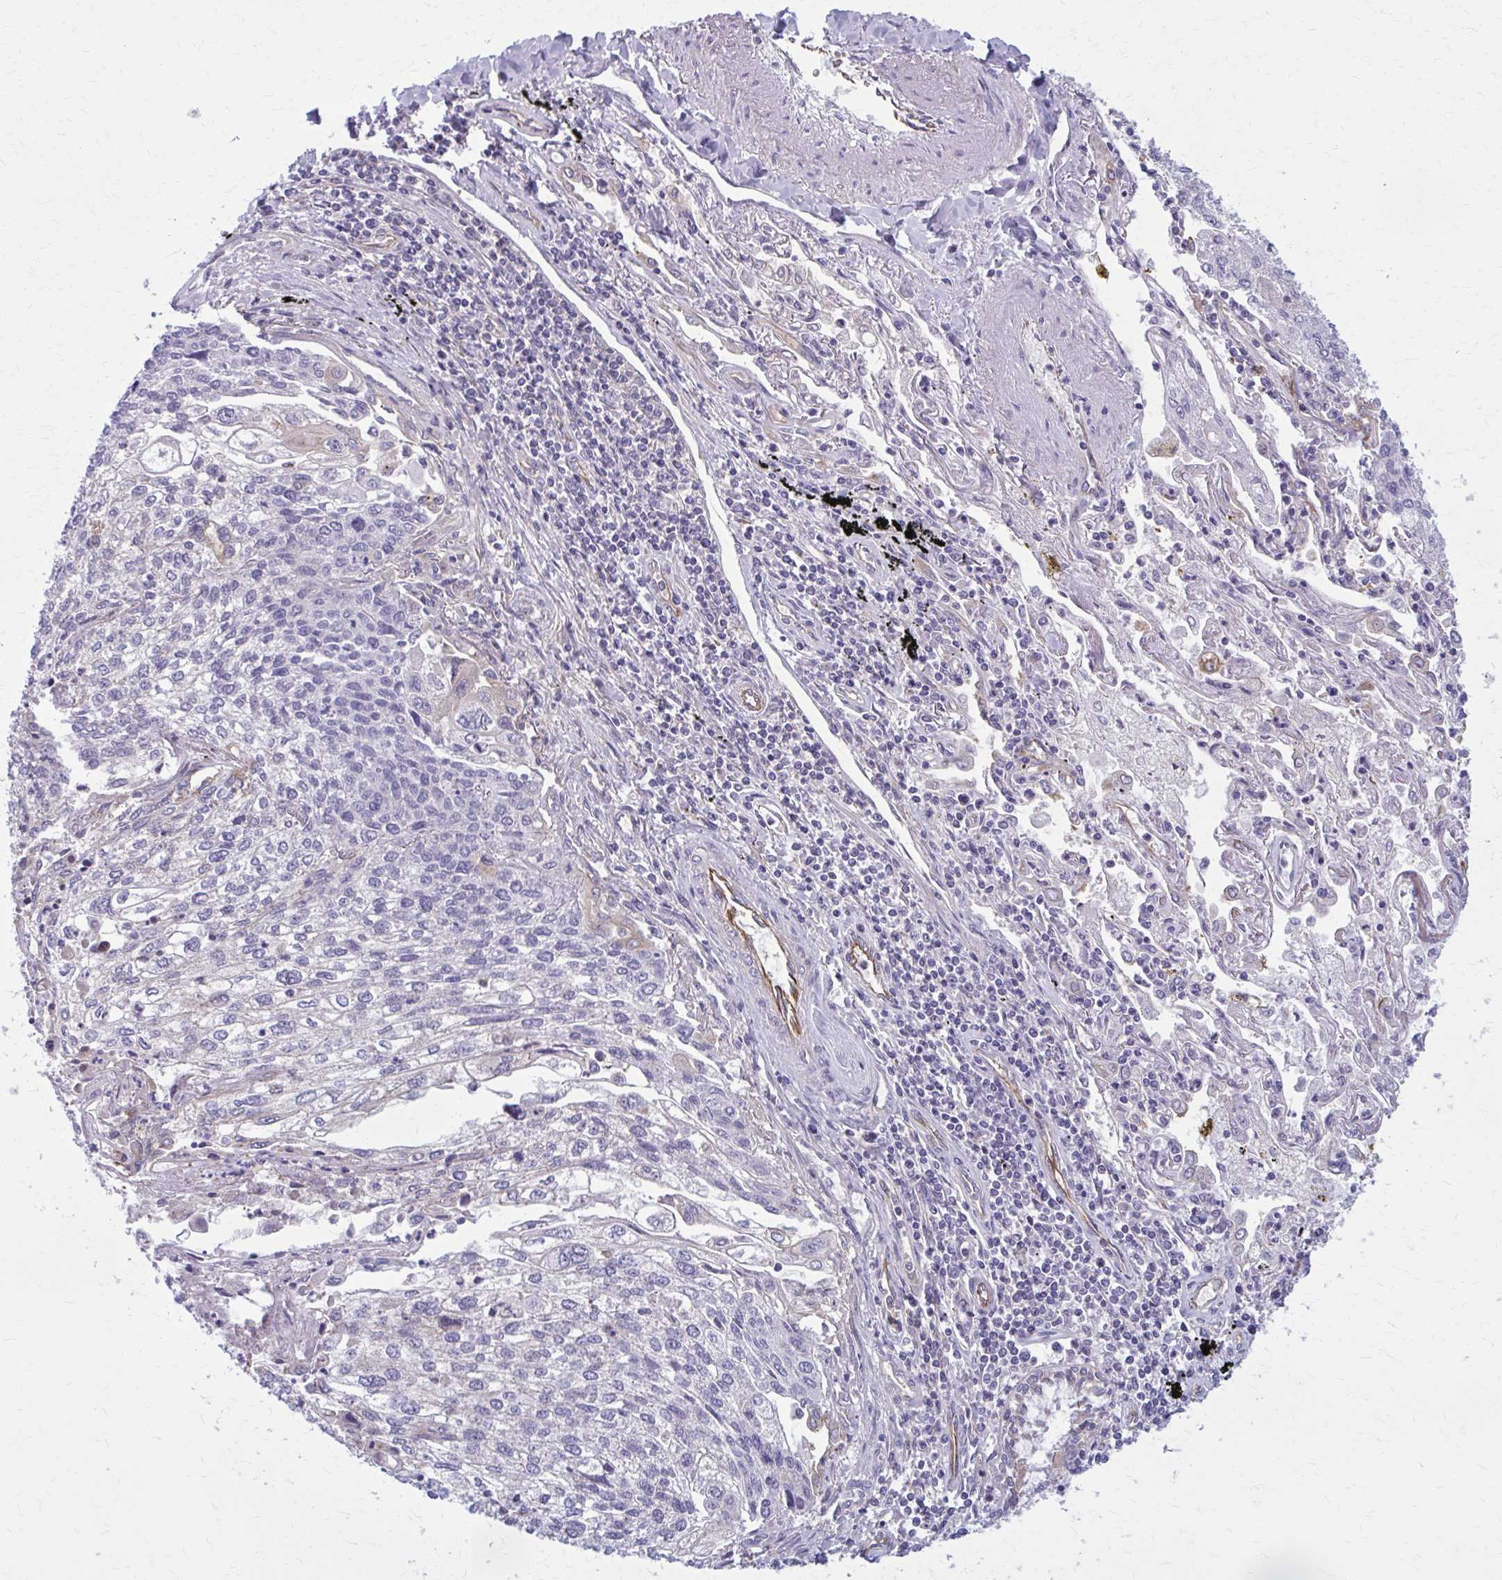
{"staining": {"intensity": "negative", "quantity": "none", "location": "none"}, "tissue": "lung cancer", "cell_type": "Tumor cells", "image_type": "cancer", "snomed": [{"axis": "morphology", "description": "Squamous cell carcinoma, NOS"}, {"axis": "topography", "description": "Lung"}], "caption": "This is a micrograph of immunohistochemistry (IHC) staining of lung cancer, which shows no staining in tumor cells.", "gene": "ZDHHC7", "patient": {"sex": "male", "age": 74}}